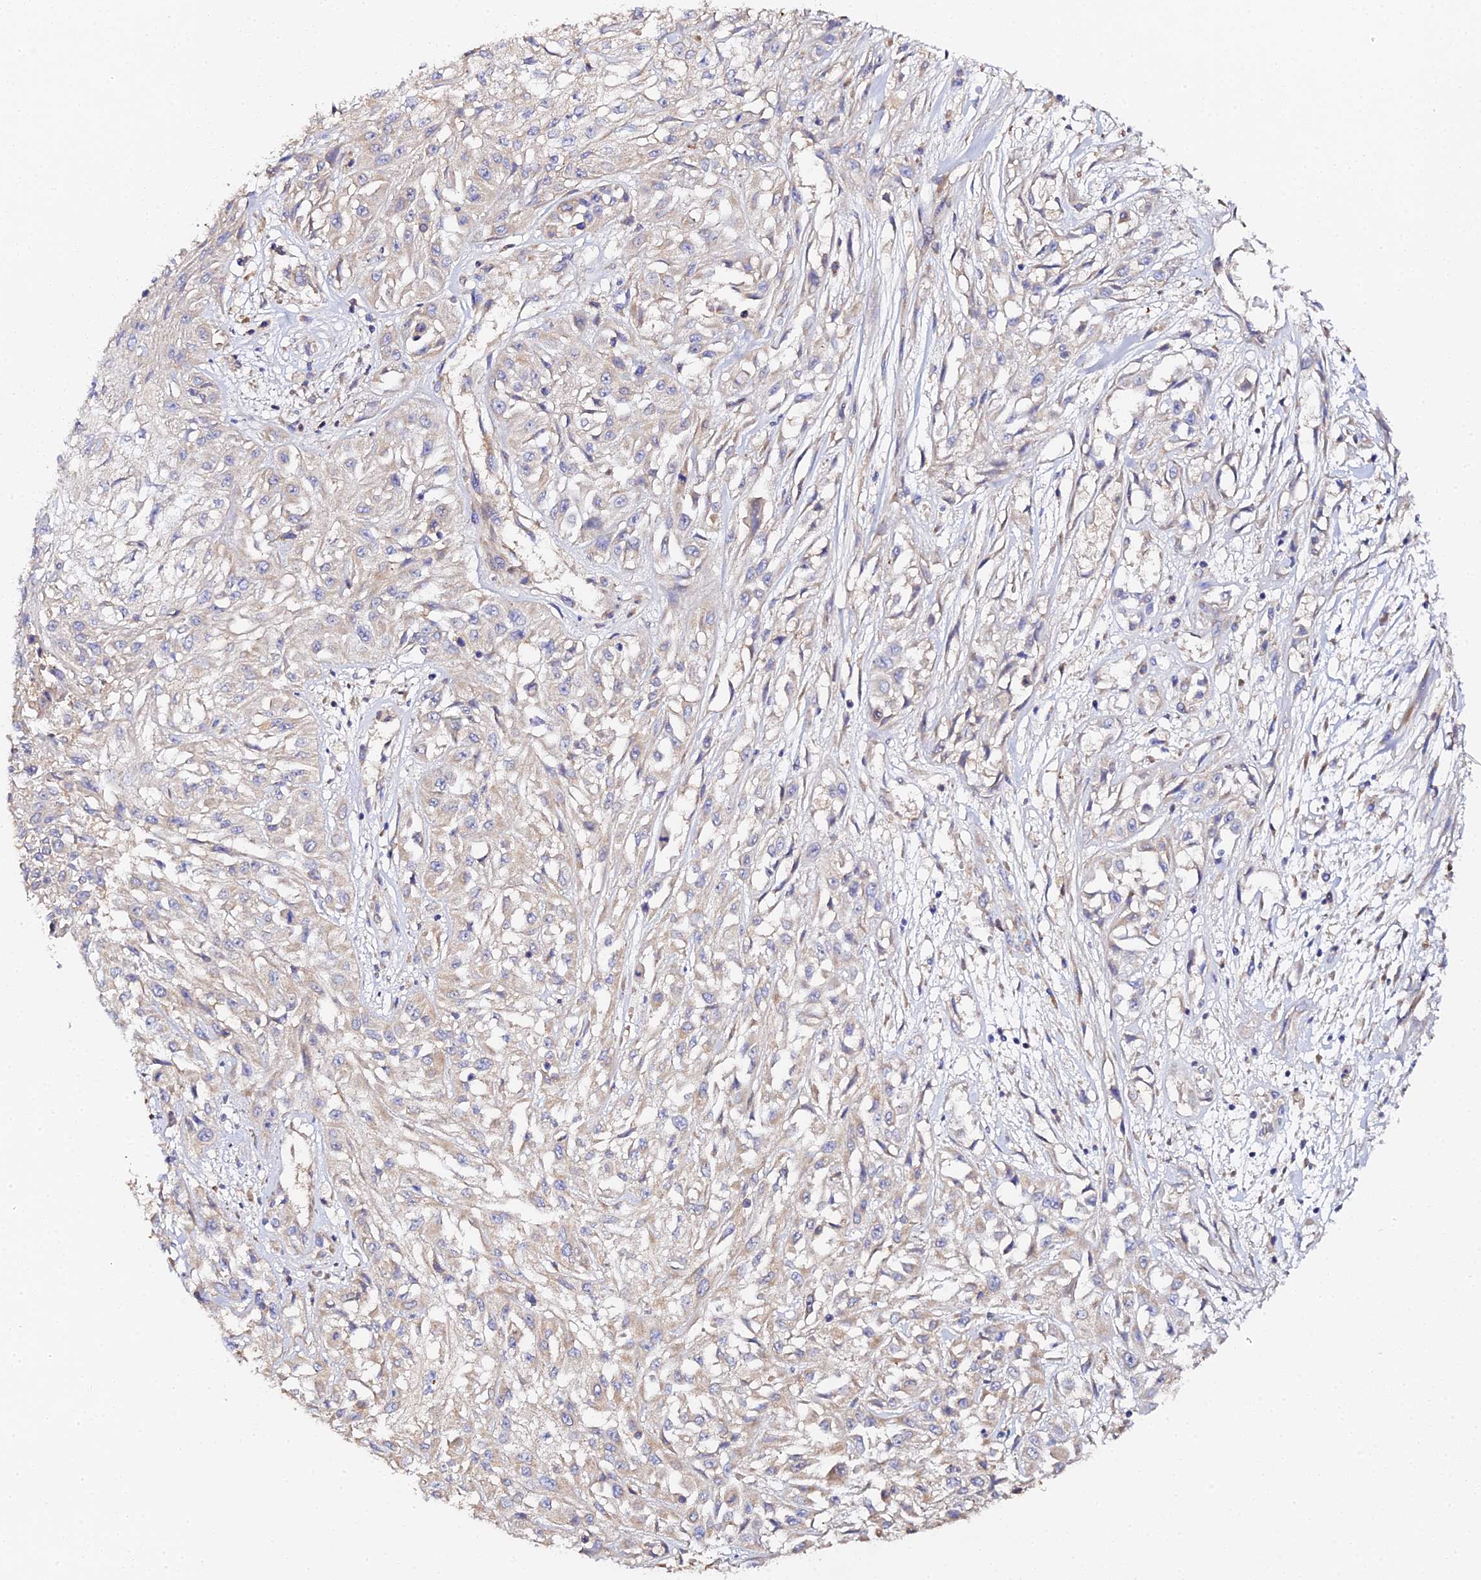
{"staining": {"intensity": "negative", "quantity": "none", "location": "none"}, "tissue": "skin cancer", "cell_type": "Tumor cells", "image_type": "cancer", "snomed": [{"axis": "morphology", "description": "Squamous cell carcinoma, NOS"}, {"axis": "morphology", "description": "Squamous cell carcinoma, metastatic, NOS"}, {"axis": "topography", "description": "Skin"}, {"axis": "topography", "description": "Lymph node"}], "caption": "Tumor cells are negative for protein expression in human skin squamous cell carcinoma.", "gene": "SCX", "patient": {"sex": "male", "age": 75}}